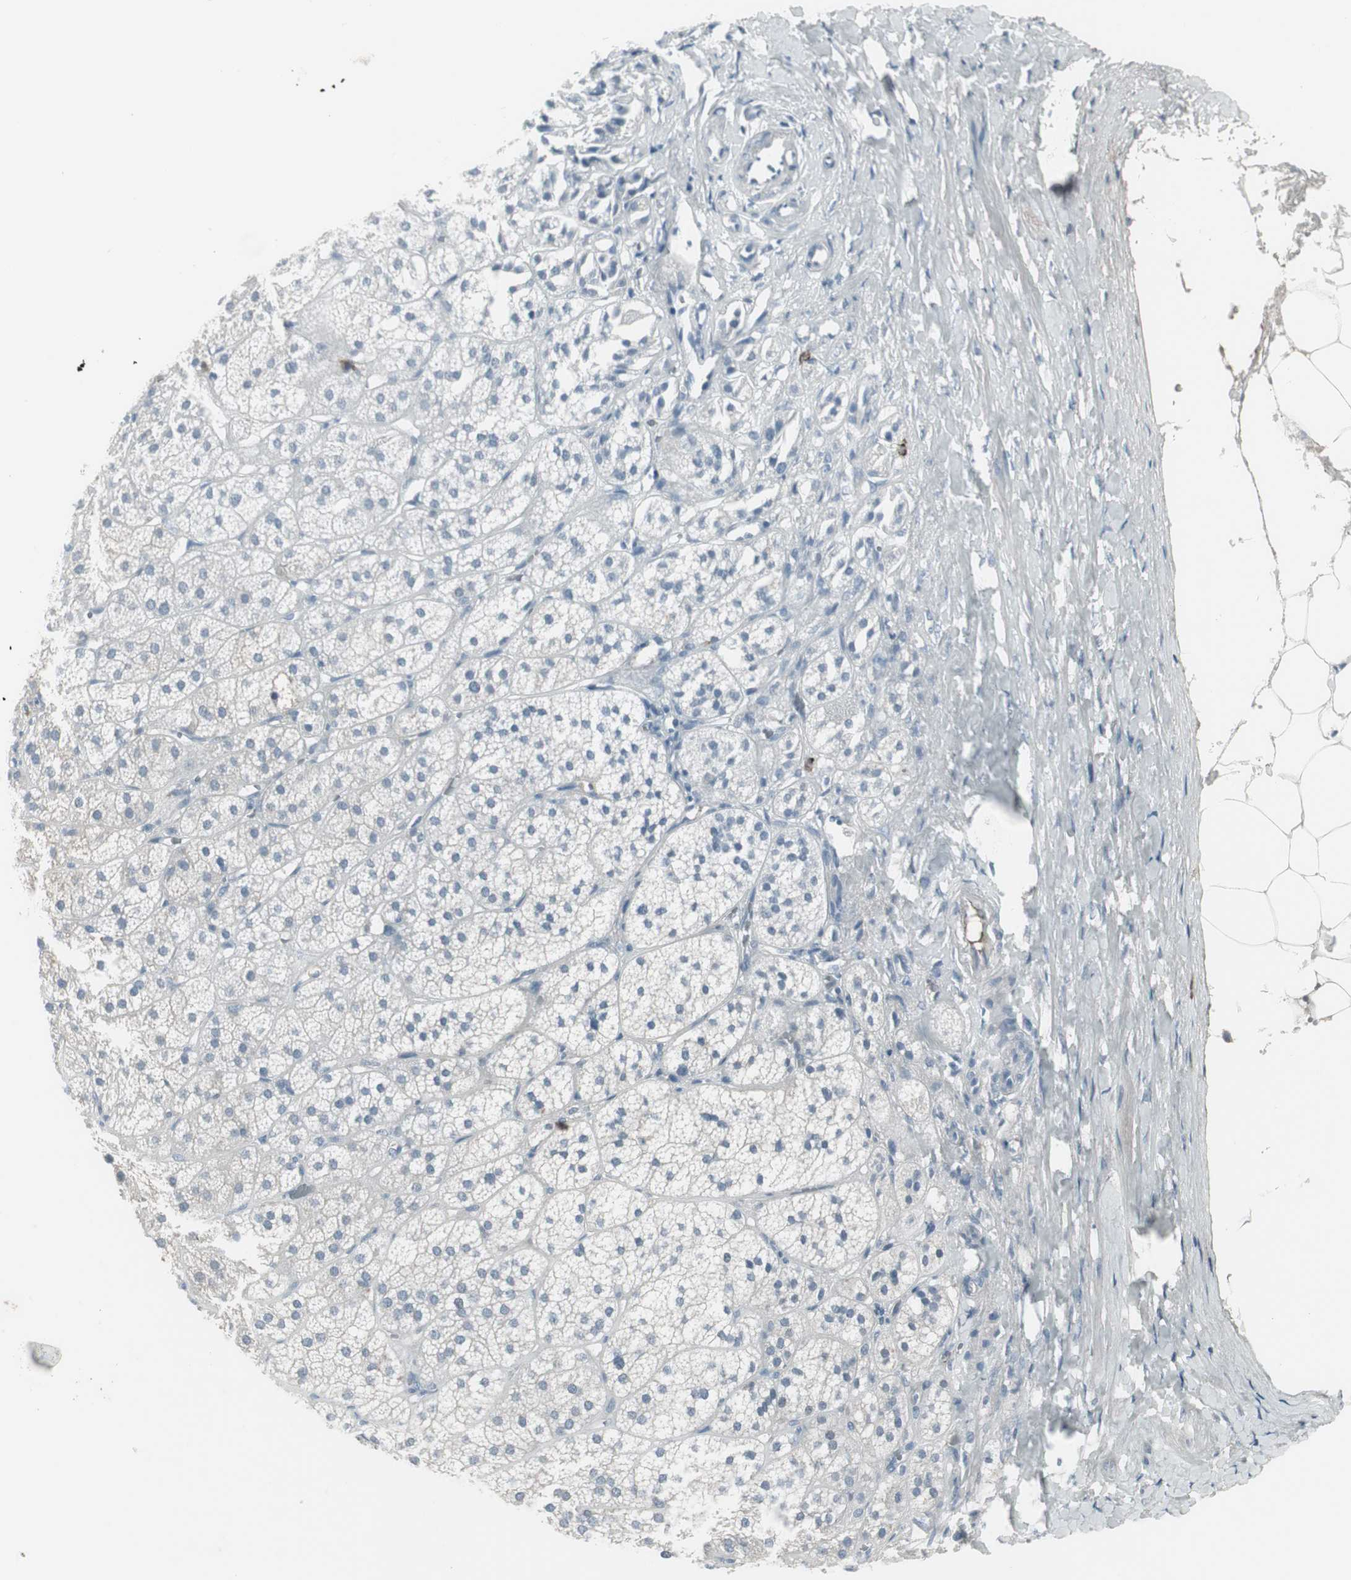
{"staining": {"intensity": "negative", "quantity": "none", "location": "none"}, "tissue": "adrenal gland", "cell_type": "Glandular cells", "image_type": "normal", "snomed": [{"axis": "morphology", "description": "Normal tissue, NOS"}, {"axis": "topography", "description": "Adrenal gland"}], "caption": "Histopathology image shows no protein expression in glandular cells of unremarkable adrenal gland.", "gene": "ZSCAN32", "patient": {"sex": "female", "age": 71}}